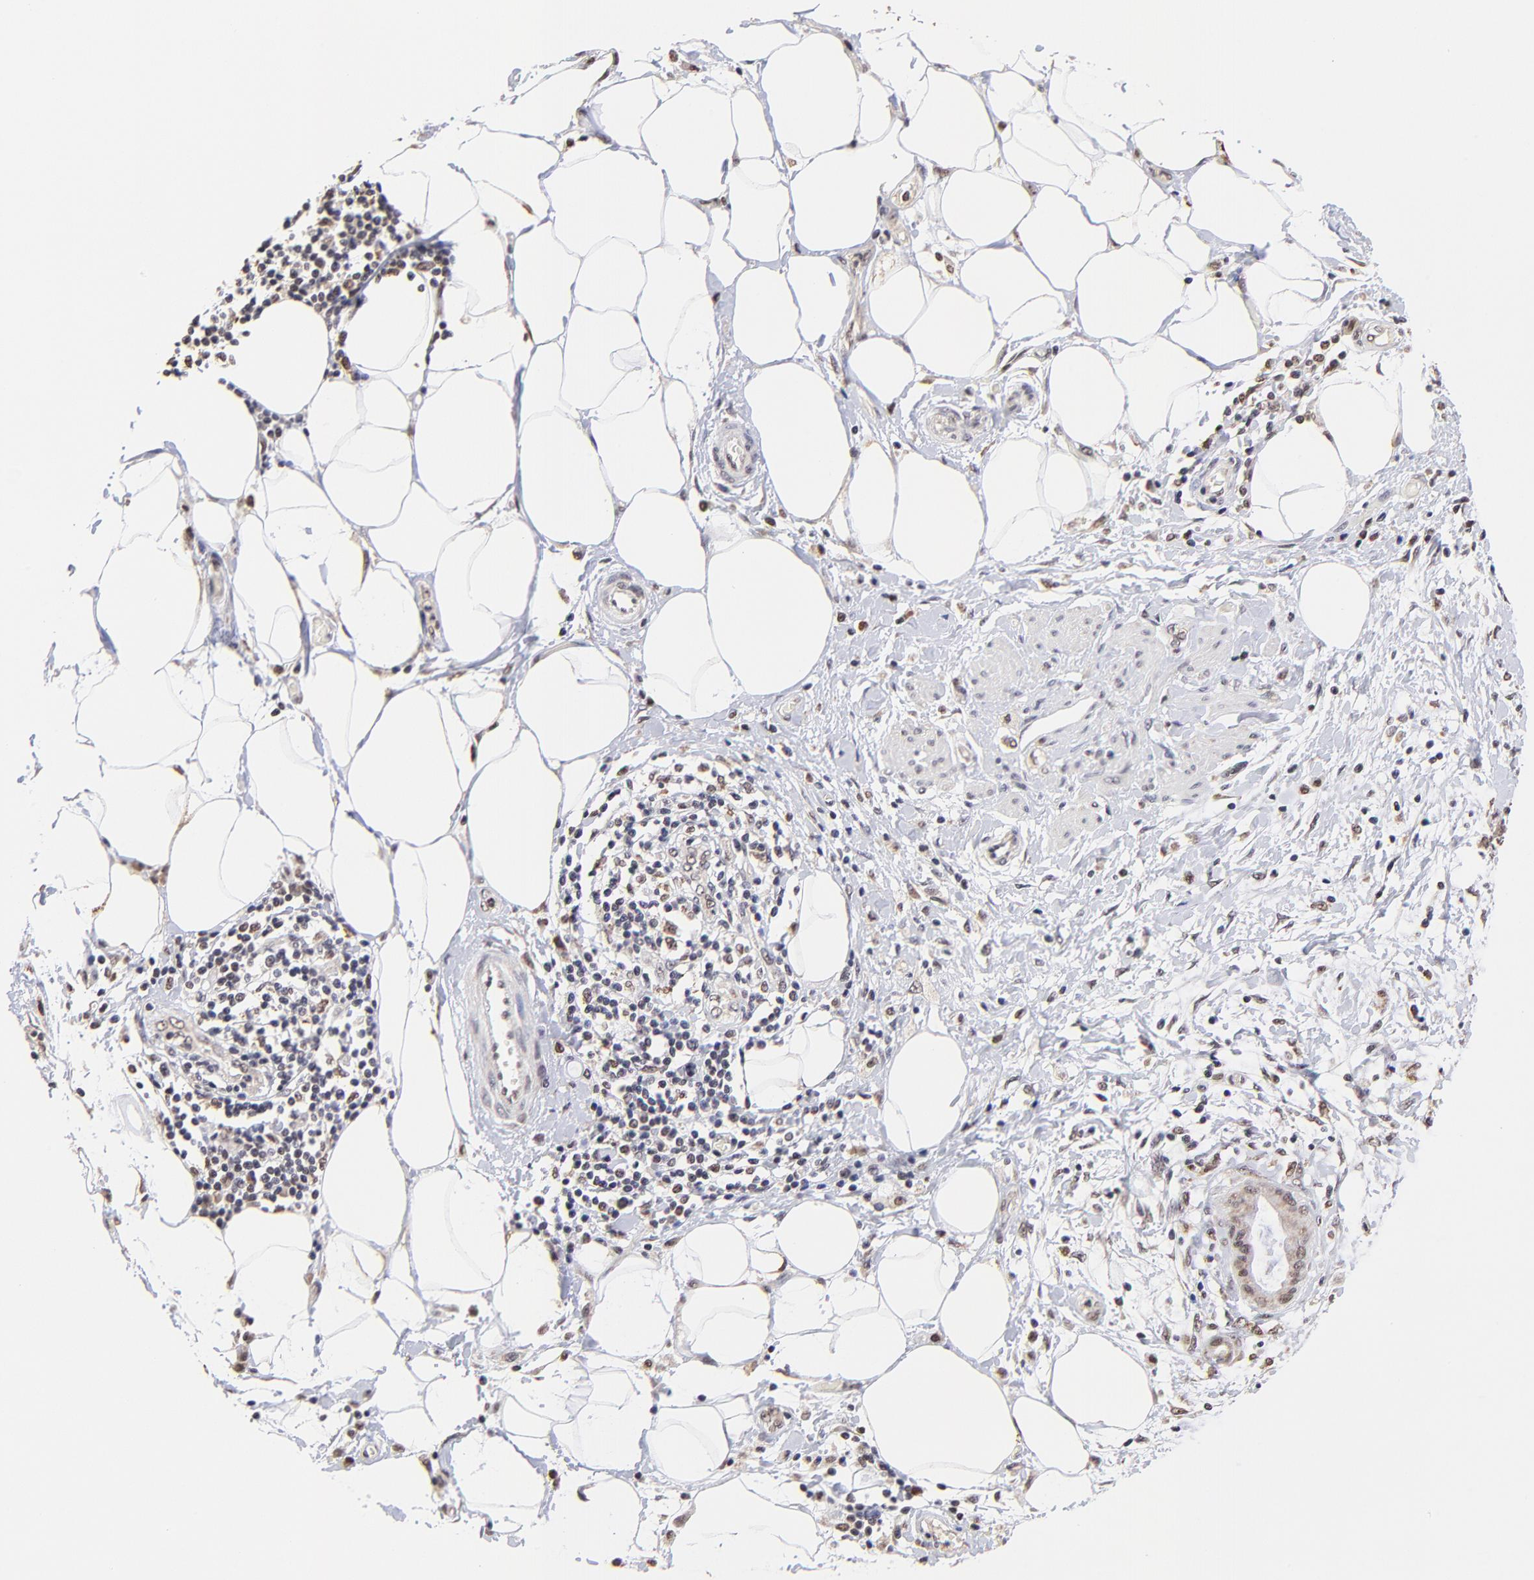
{"staining": {"intensity": "weak", "quantity": ">75%", "location": "nuclear"}, "tissue": "pancreatic cancer", "cell_type": "Tumor cells", "image_type": "cancer", "snomed": [{"axis": "morphology", "description": "Adenocarcinoma, NOS"}, {"axis": "topography", "description": "Pancreas"}], "caption": "About >75% of tumor cells in adenocarcinoma (pancreatic) reveal weak nuclear protein staining as visualized by brown immunohistochemical staining.", "gene": "ZNF670", "patient": {"sex": "female", "age": 64}}